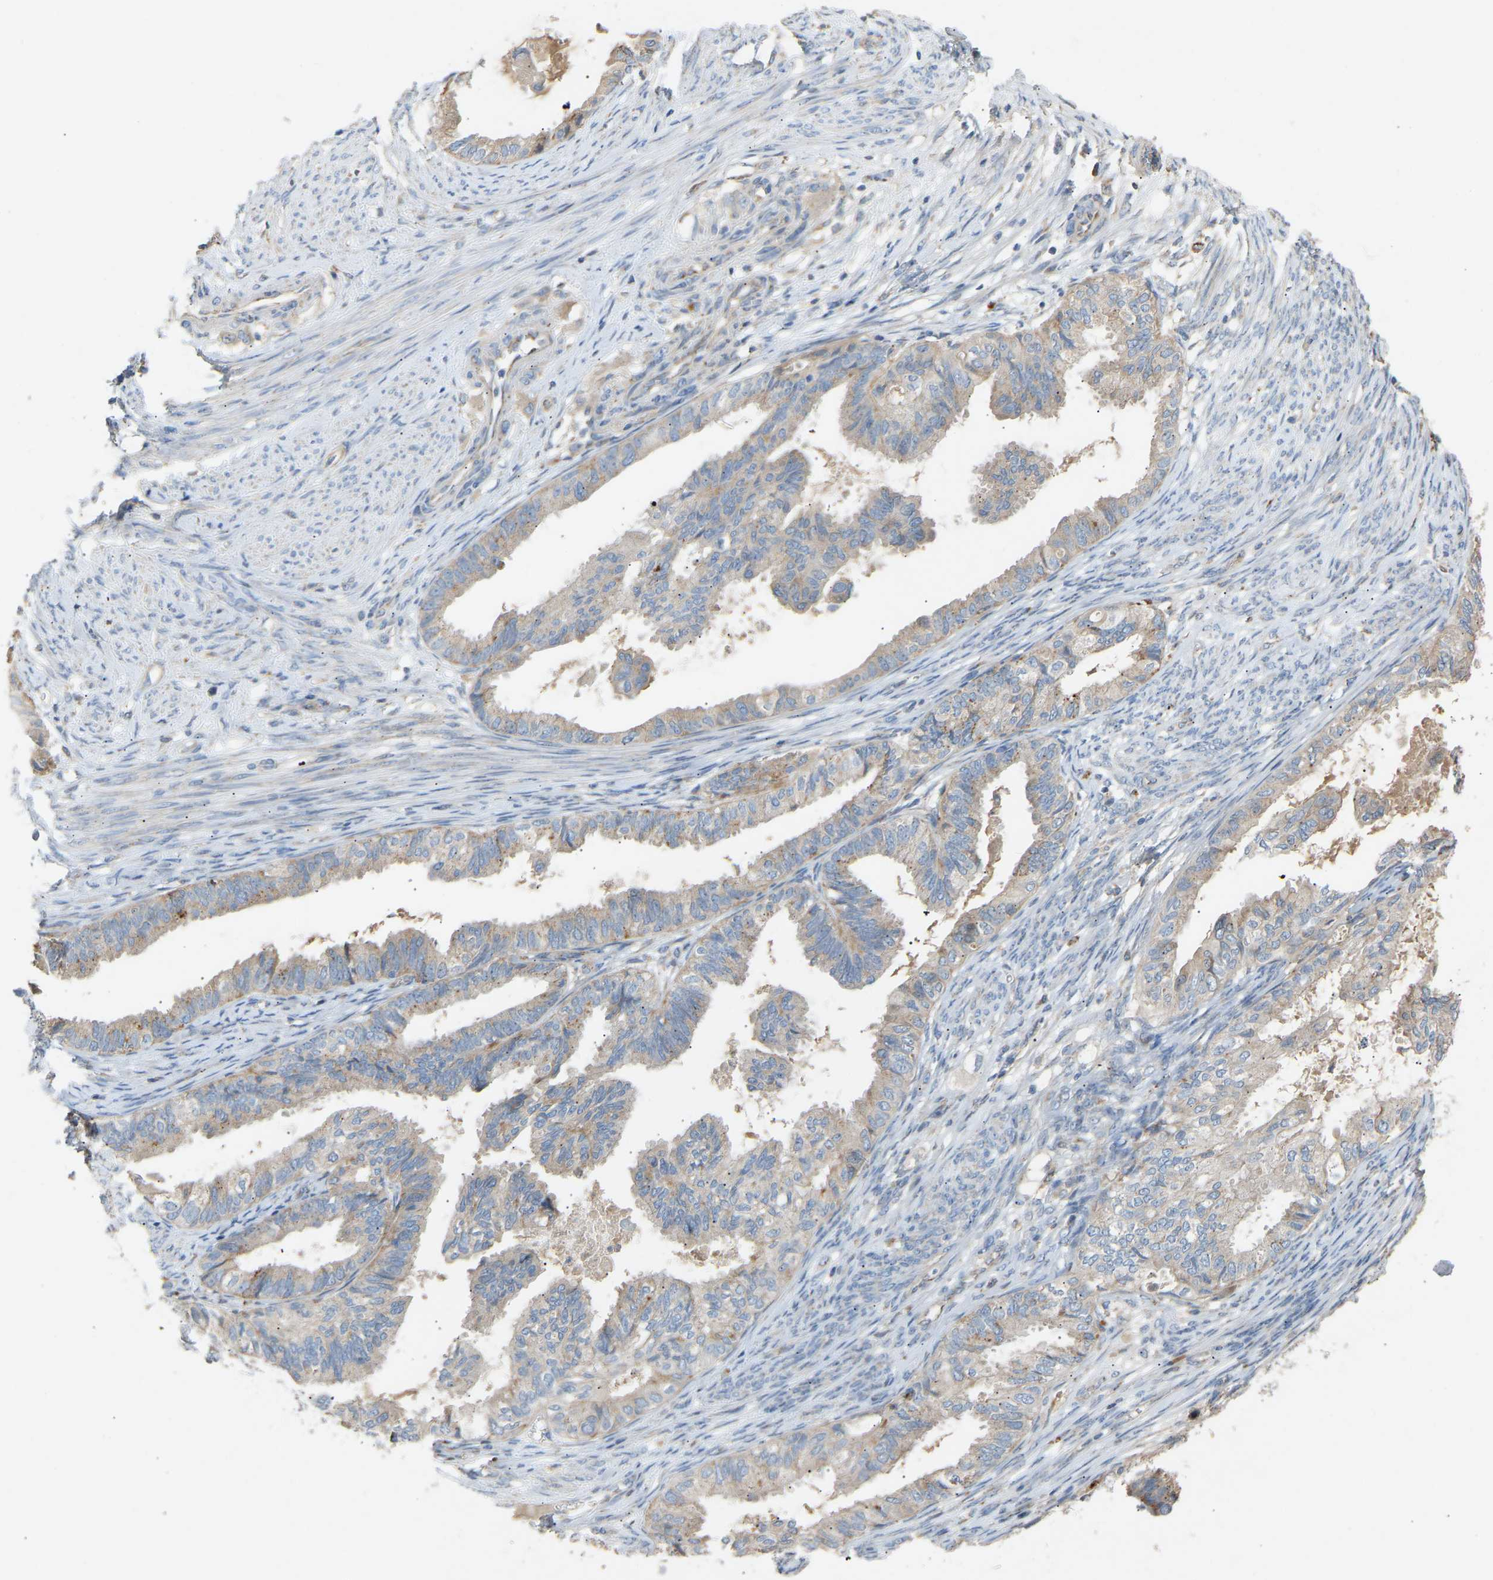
{"staining": {"intensity": "weak", "quantity": "<25%", "location": "cytoplasmic/membranous"}, "tissue": "cervical cancer", "cell_type": "Tumor cells", "image_type": "cancer", "snomed": [{"axis": "morphology", "description": "Normal tissue, NOS"}, {"axis": "morphology", "description": "Adenocarcinoma, NOS"}, {"axis": "topography", "description": "Cervix"}, {"axis": "topography", "description": "Endometrium"}], "caption": "The image demonstrates no significant expression in tumor cells of cervical cancer.", "gene": "RGP1", "patient": {"sex": "female", "age": 86}}